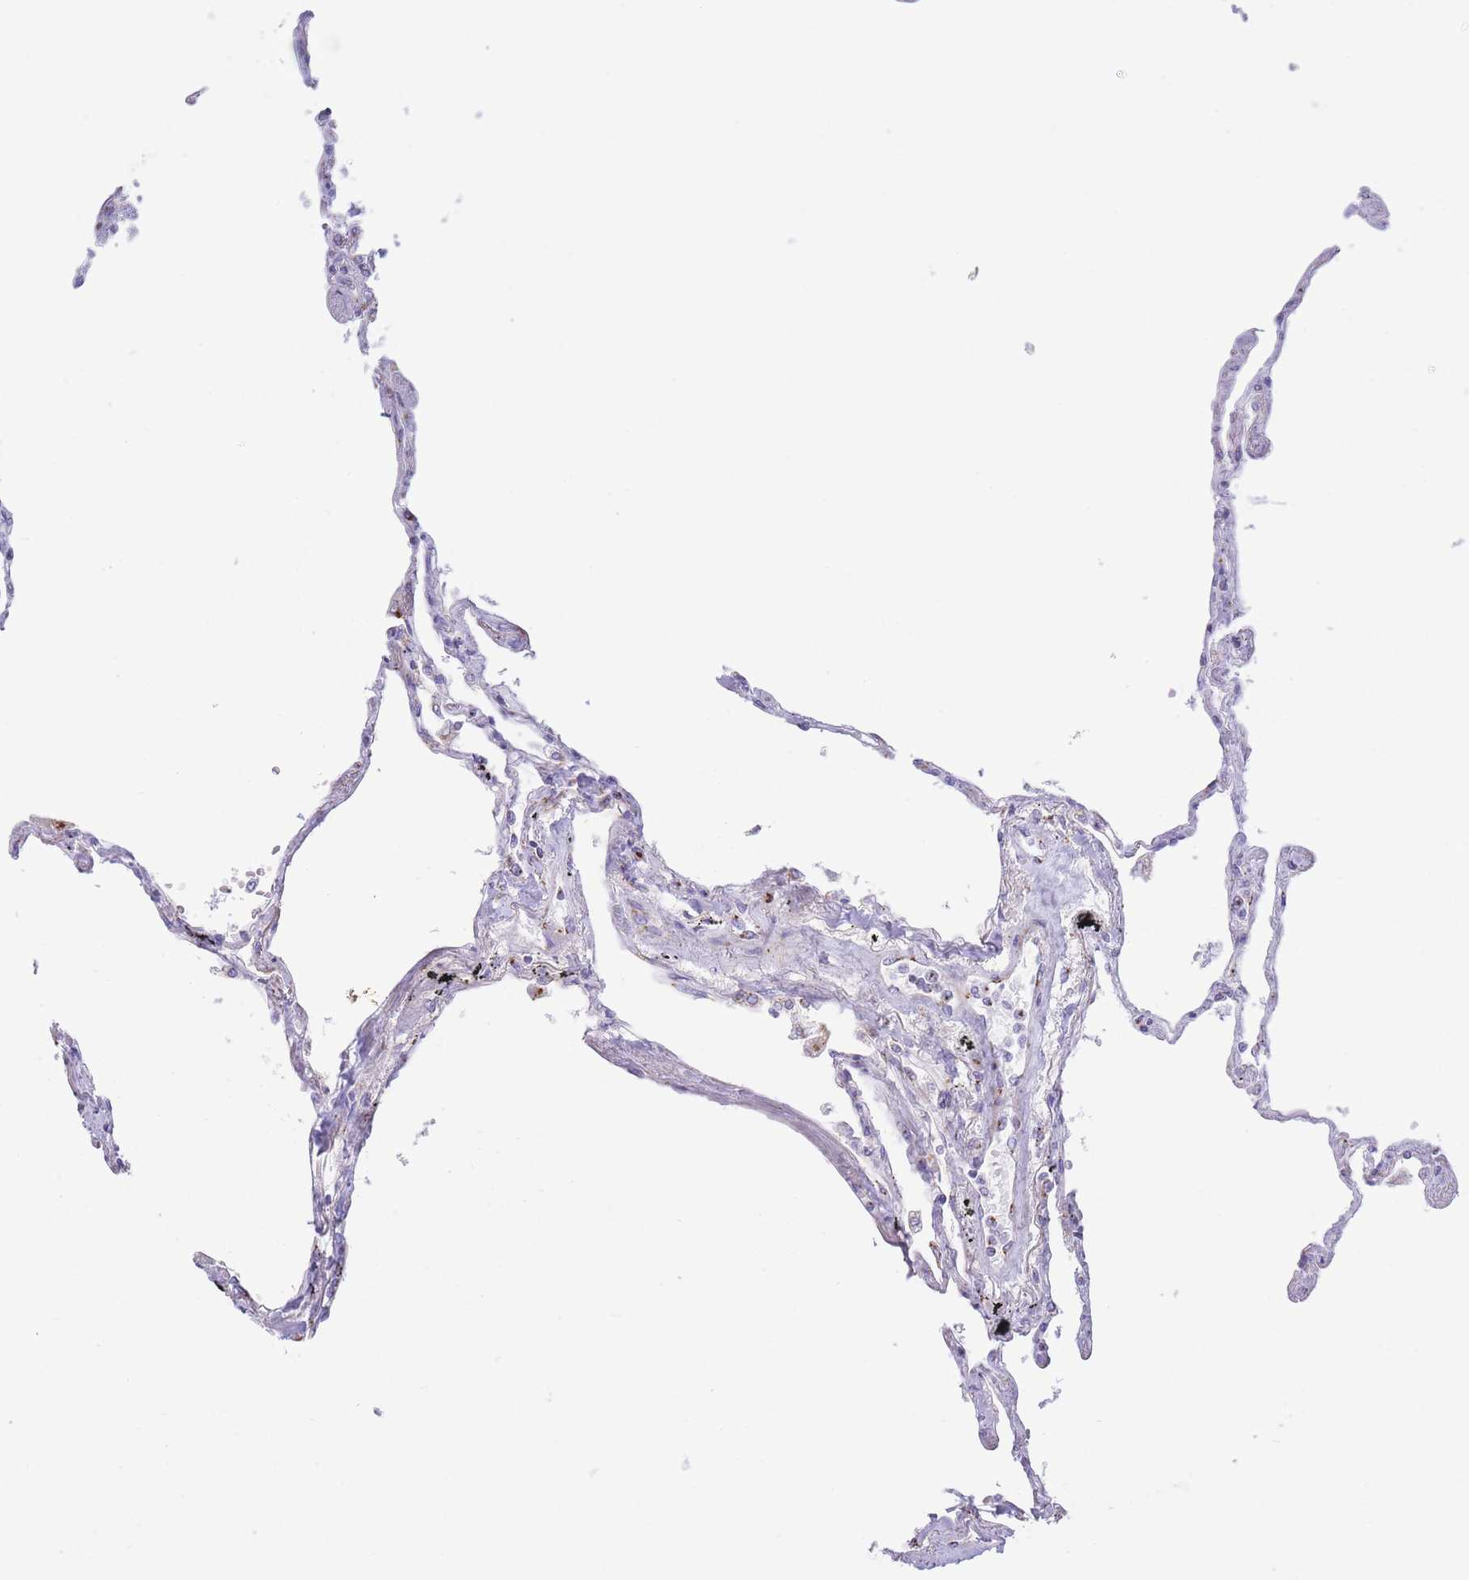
{"staining": {"intensity": "negative", "quantity": "none", "location": "none"}, "tissue": "lung", "cell_type": "Alveolar cells", "image_type": "normal", "snomed": [{"axis": "morphology", "description": "Normal tissue, NOS"}, {"axis": "topography", "description": "Lung"}], "caption": "The photomicrograph shows no staining of alveolar cells in normal lung.", "gene": "MPND", "patient": {"sex": "female", "age": 67}}